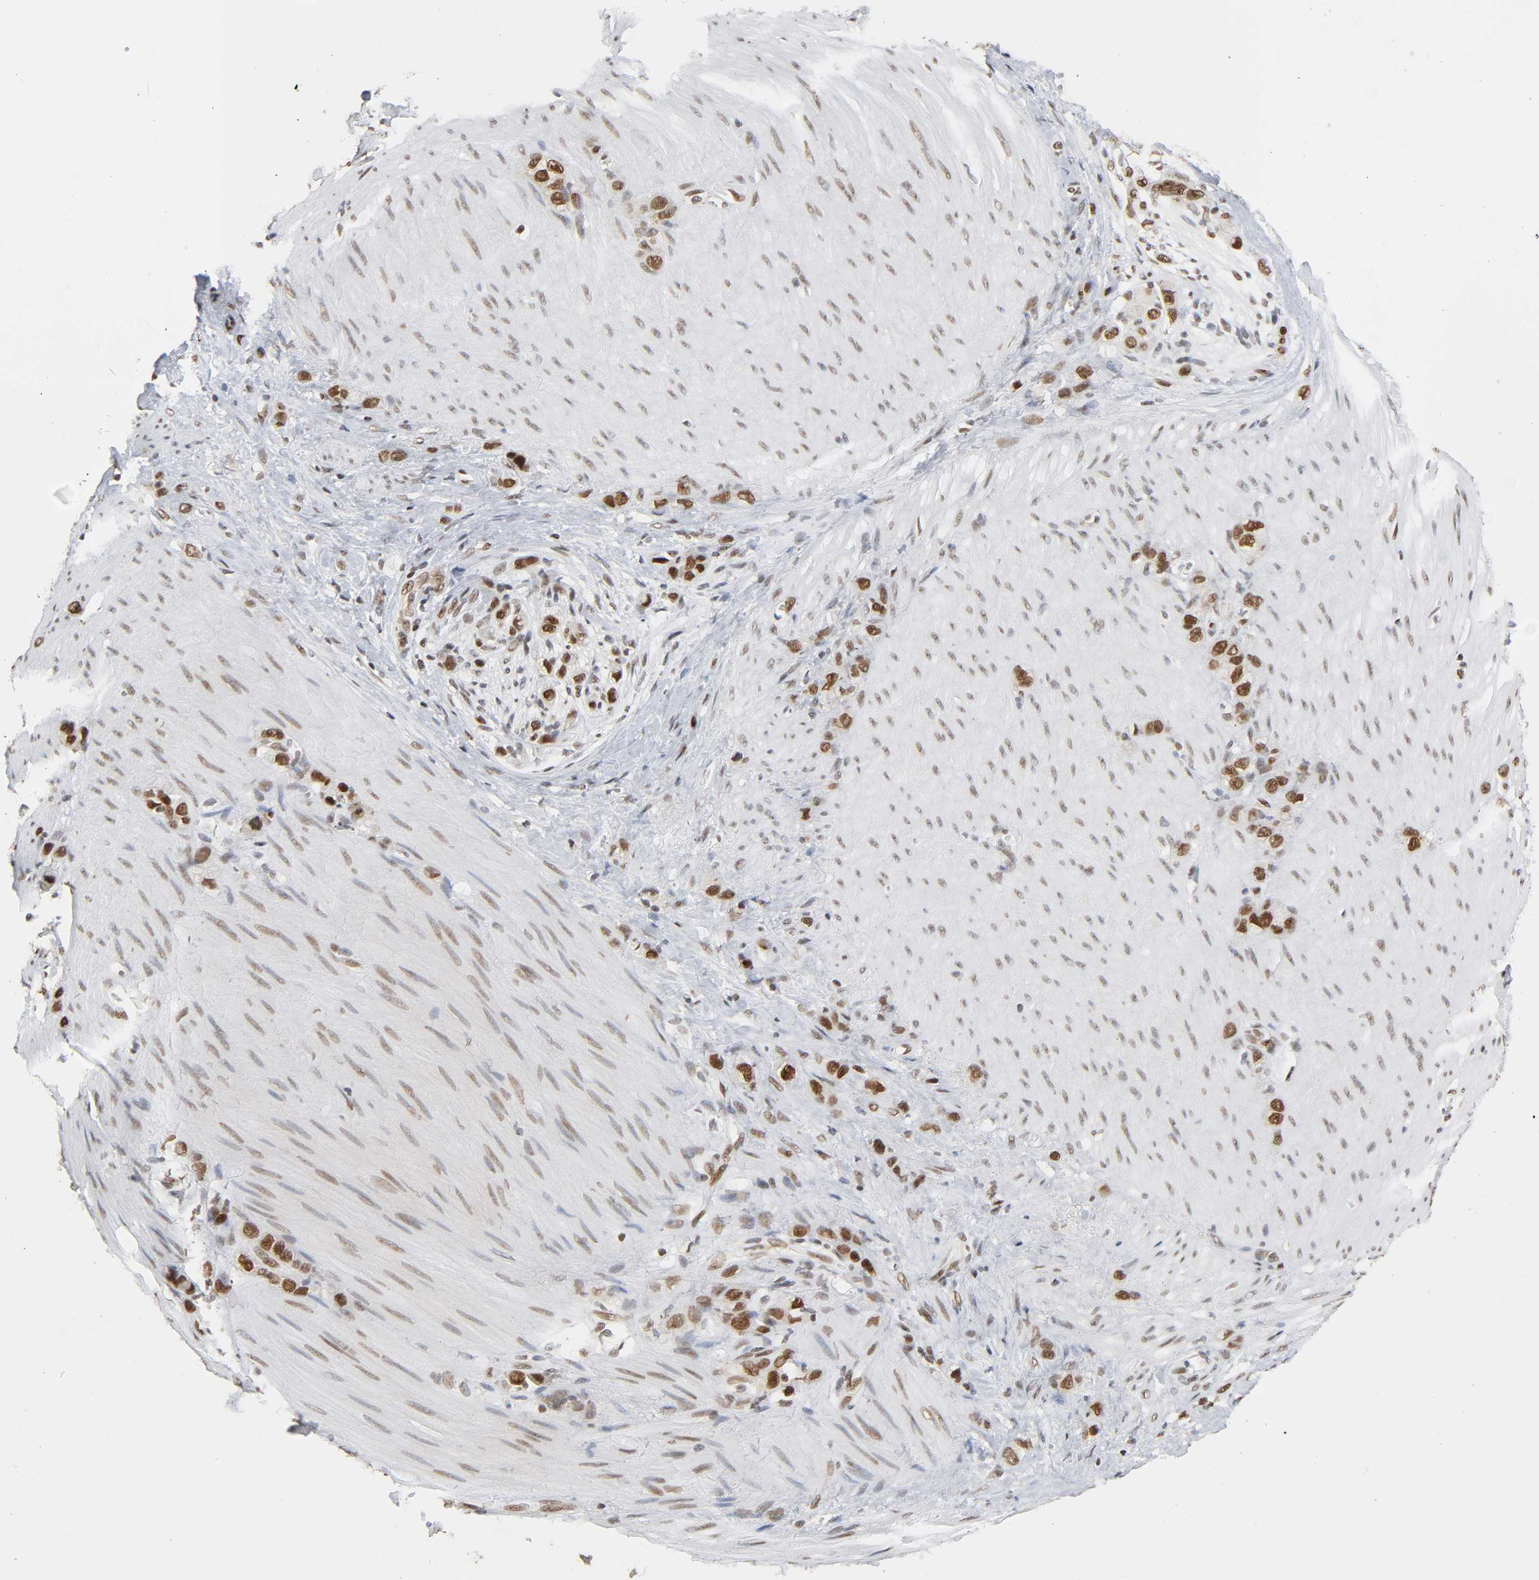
{"staining": {"intensity": "strong", "quantity": ">75%", "location": "nuclear"}, "tissue": "stomach cancer", "cell_type": "Tumor cells", "image_type": "cancer", "snomed": [{"axis": "morphology", "description": "Normal tissue, NOS"}, {"axis": "morphology", "description": "Adenocarcinoma, NOS"}, {"axis": "morphology", "description": "Adenocarcinoma, High grade"}, {"axis": "topography", "description": "Stomach, upper"}, {"axis": "topography", "description": "Stomach"}], "caption": "Immunohistochemical staining of stomach cancer reveals high levels of strong nuclear protein expression in about >75% of tumor cells.", "gene": "SUMO1", "patient": {"sex": "female", "age": 65}}